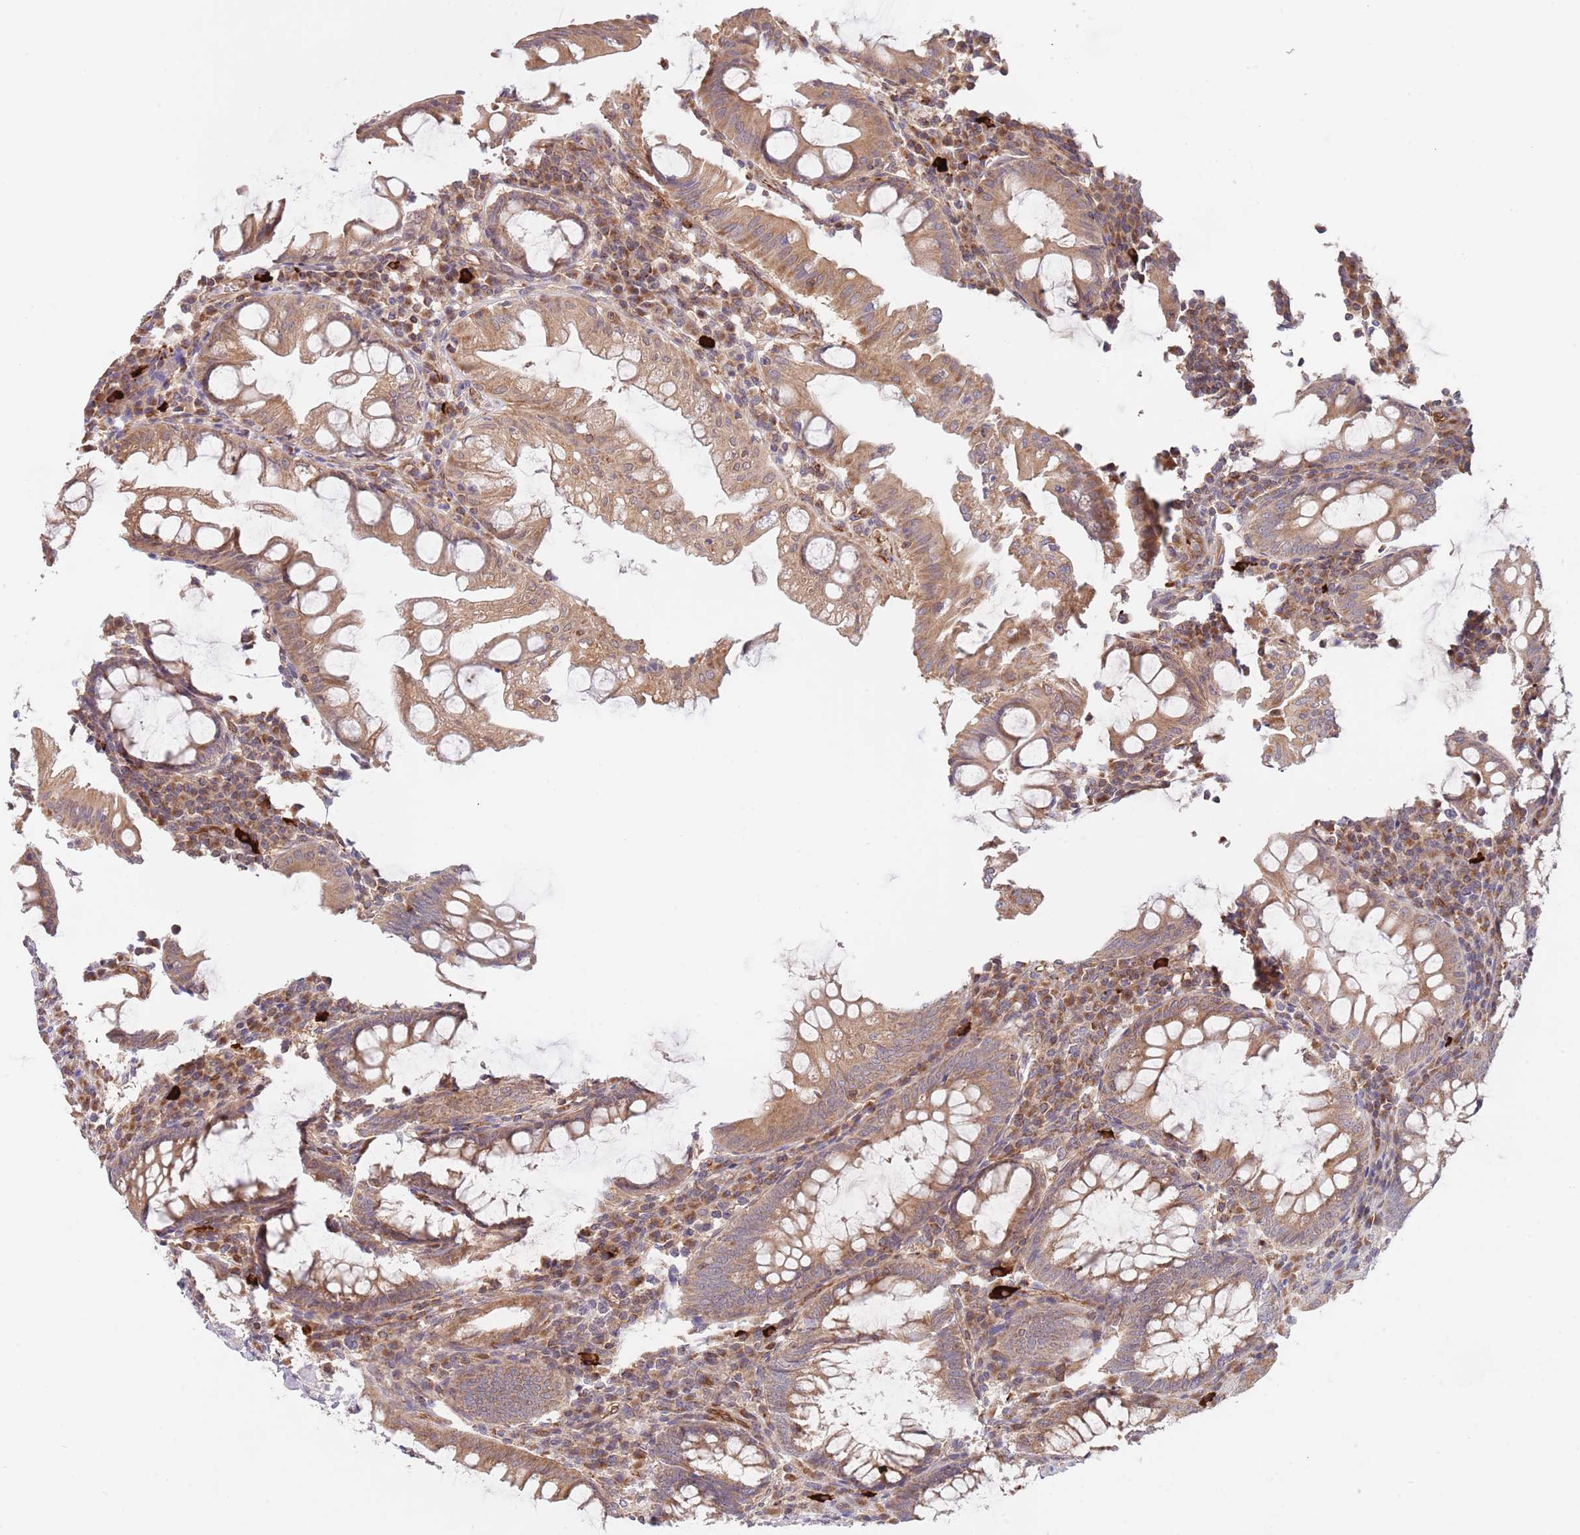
{"staining": {"intensity": "moderate", "quantity": ">75%", "location": "cytoplasmic/membranous"}, "tissue": "appendix", "cell_type": "Glandular cells", "image_type": "normal", "snomed": [{"axis": "morphology", "description": "Normal tissue, NOS"}, {"axis": "topography", "description": "Appendix"}], "caption": "This micrograph demonstrates immunohistochemistry staining of normal appendix, with medium moderate cytoplasmic/membranous expression in about >75% of glandular cells.", "gene": "GUK1", "patient": {"sex": "male", "age": 83}}